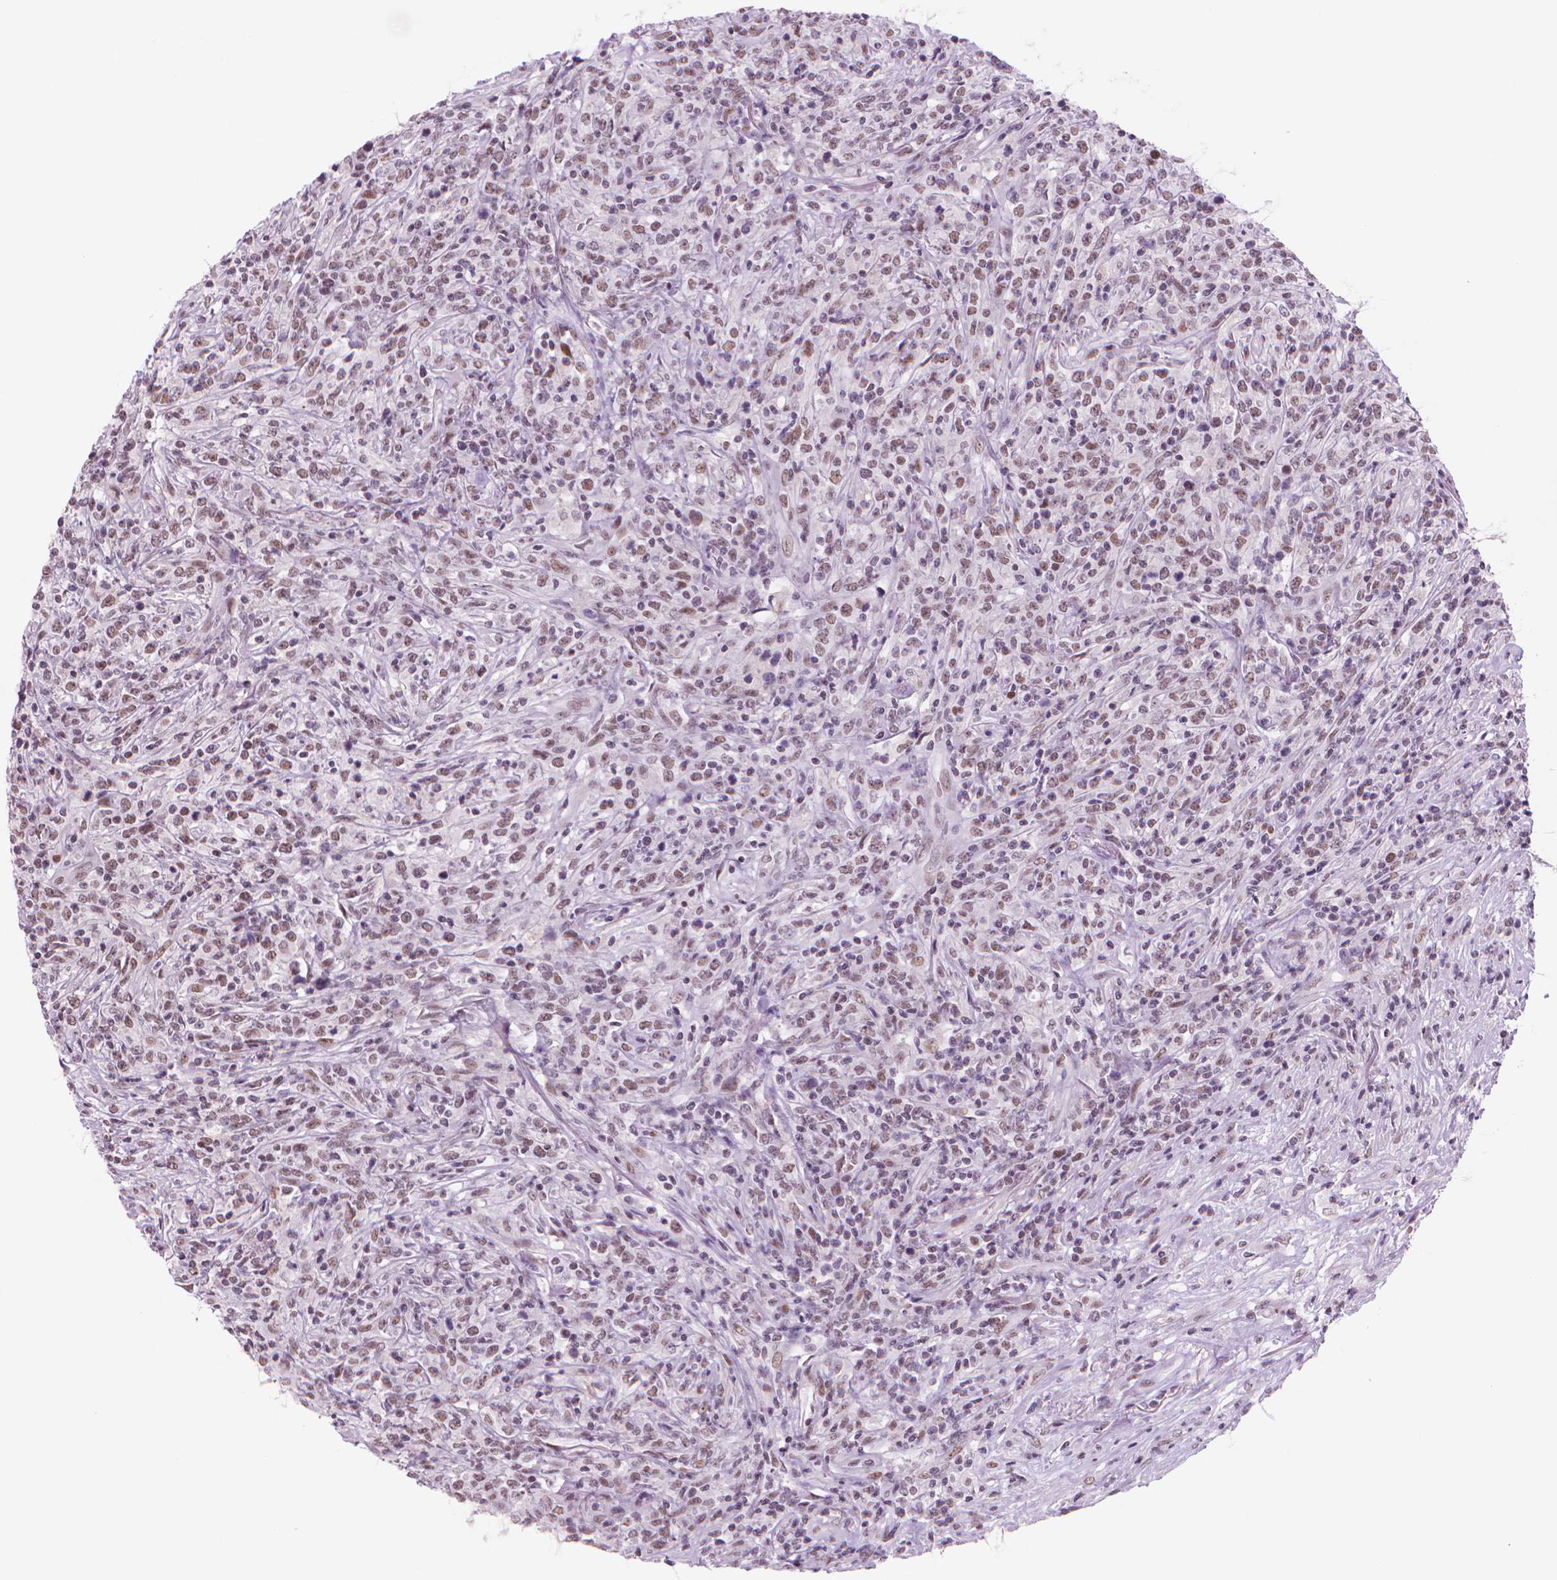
{"staining": {"intensity": "moderate", "quantity": ">75%", "location": "nuclear"}, "tissue": "lymphoma", "cell_type": "Tumor cells", "image_type": "cancer", "snomed": [{"axis": "morphology", "description": "Malignant lymphoma, non-Hodgkin's type, High grade"}, {"axis": "topography", "description": "Lung"}], "caption": "Immunohistochemistry (IHC) micrograph of lymphoma stained for a protein (brown), which demonstrates medium levels of moderate nuclear expression in approximately >75% of tumor cells.", "gene": "POLR3D", "patient": {"sex": "male", "age": 79}}